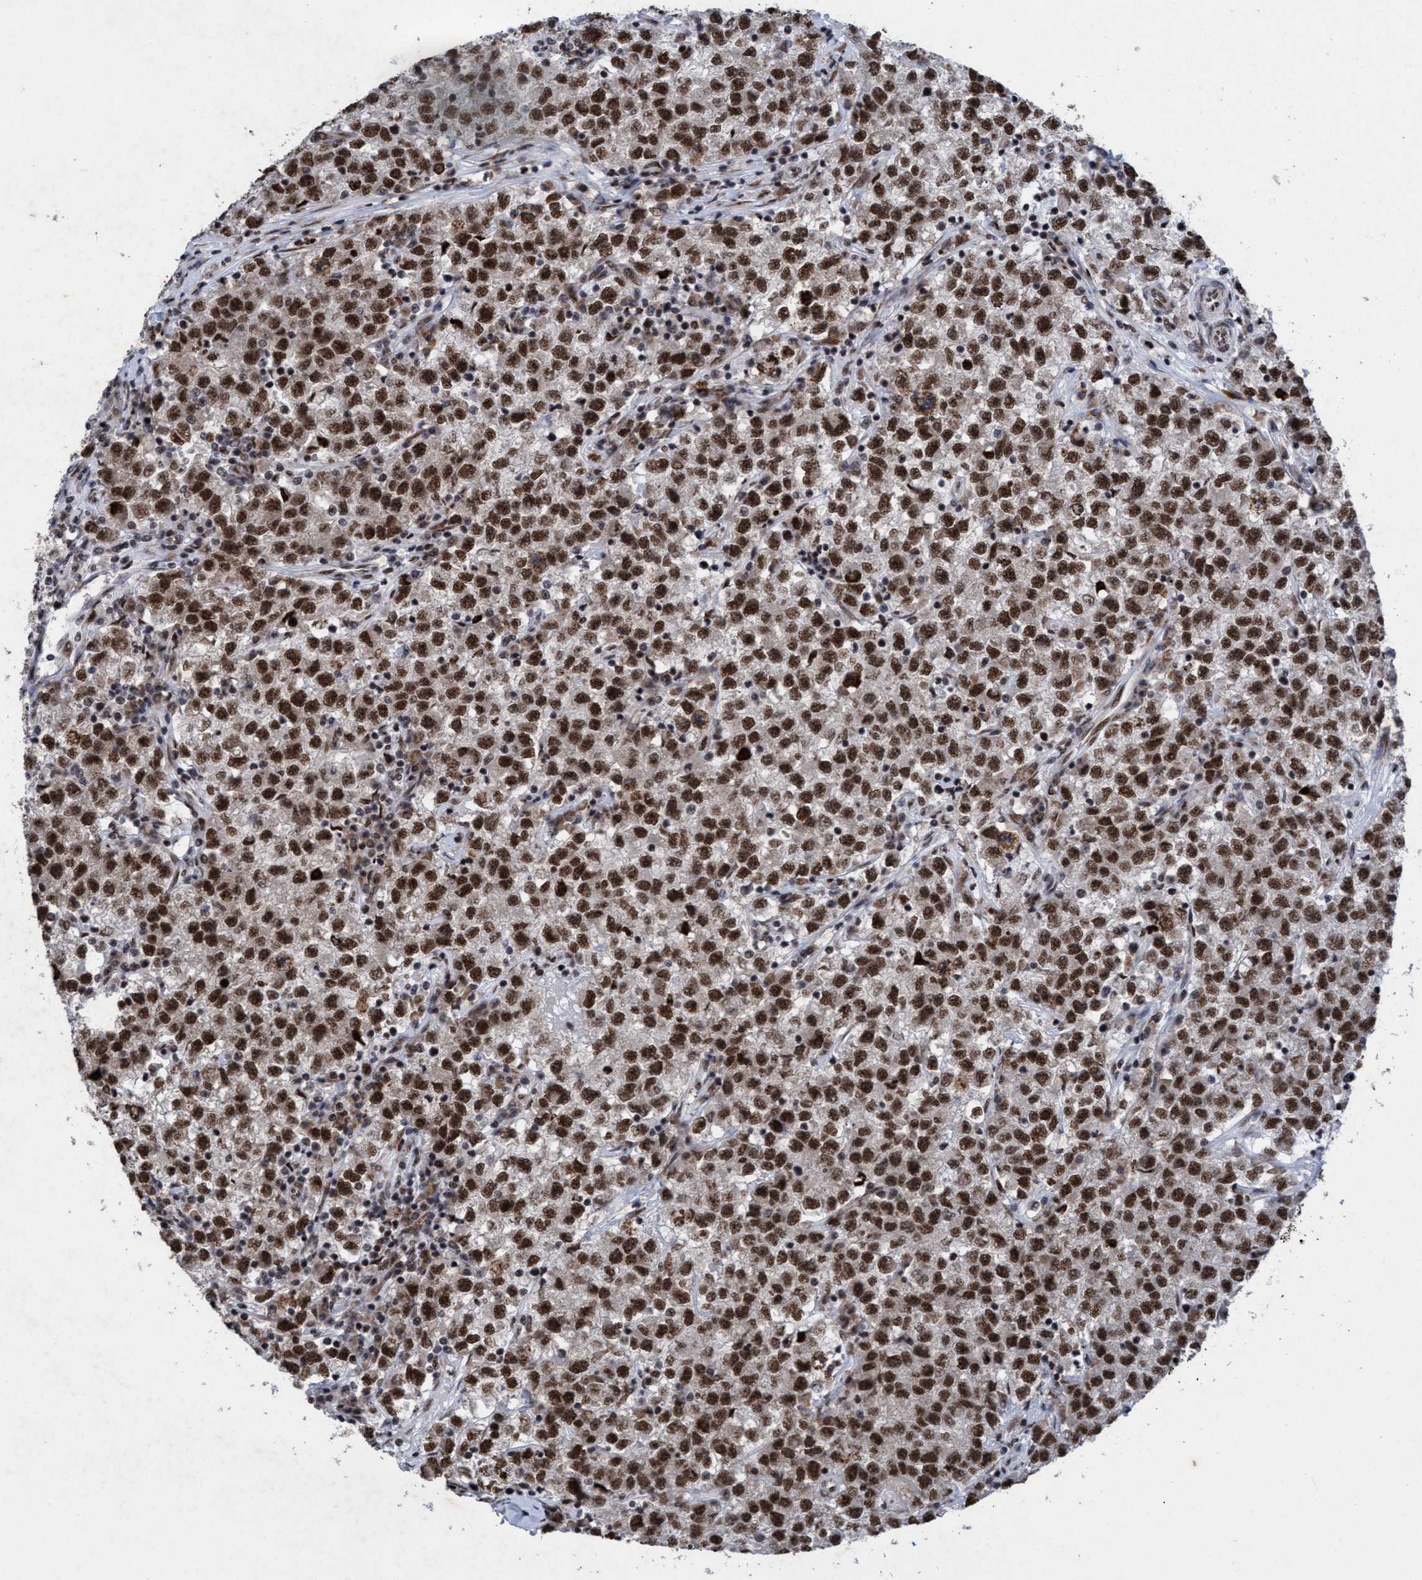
{"staining": {"intensity": "strong", "quantity": ">75%", "location": "cytoplasmic/membranous,nuclear"}, "tissue": "testis cancer", "cell_type": "Tumor cells", "image_type": "cancer", "snomed": [{"axis": "morphology", "description": "Seminoma, NOS"}, {"axis": "topography", "description": "Testis"}], "caption": "IHC of testis seminoma displays high levels of strong cytoplasmic/membranous and nuclear positivity in about >75% of tumor cells.", "gene": "GLT6D1", "patient": {"sex": "male", "age": 22}}